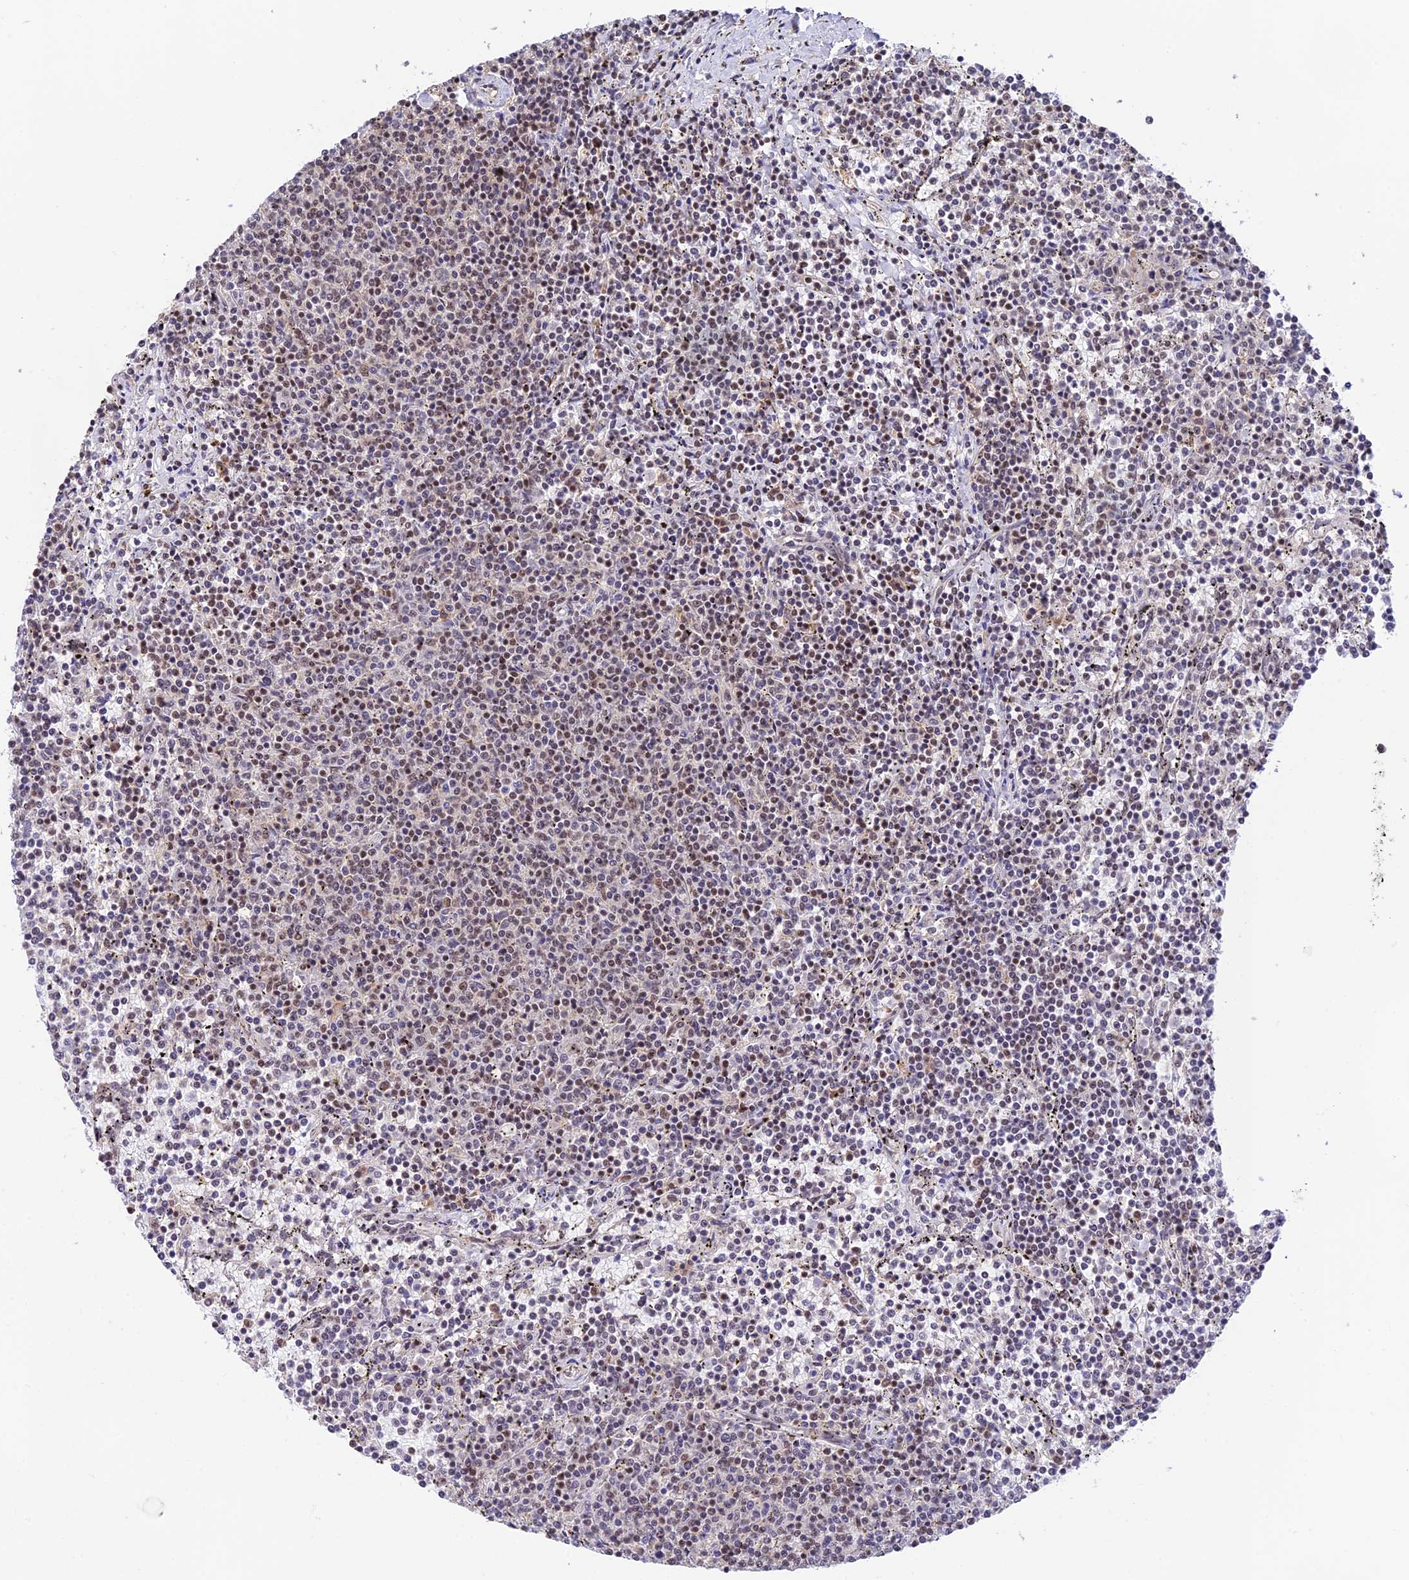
{"staining": {"intensity": "weak", "quantity": "25%-75%", "location": "nuclear"}, "tissue": "lymphoma", "cell_type": "Tumor cells", "image_type": "cancer", "snomed": [{"axis": "morphology", "description": "Malignant lymphoma, non-Hodgkin's type, Low grade"}, {"axis": "topography", "description": "Spleen"}], "caption": "Malignant lymphoma, non-Hodgkin's type (low-grade) stained with immunohistochemistry (IHC) exhibits weak nuclear positivity in about 25%-75% of tumor cells. The protein of interest is shown in brown color, while the nuclei are stained blue.", "gene": "THAP11", "patient": {"sex": "female", "age": 50}}